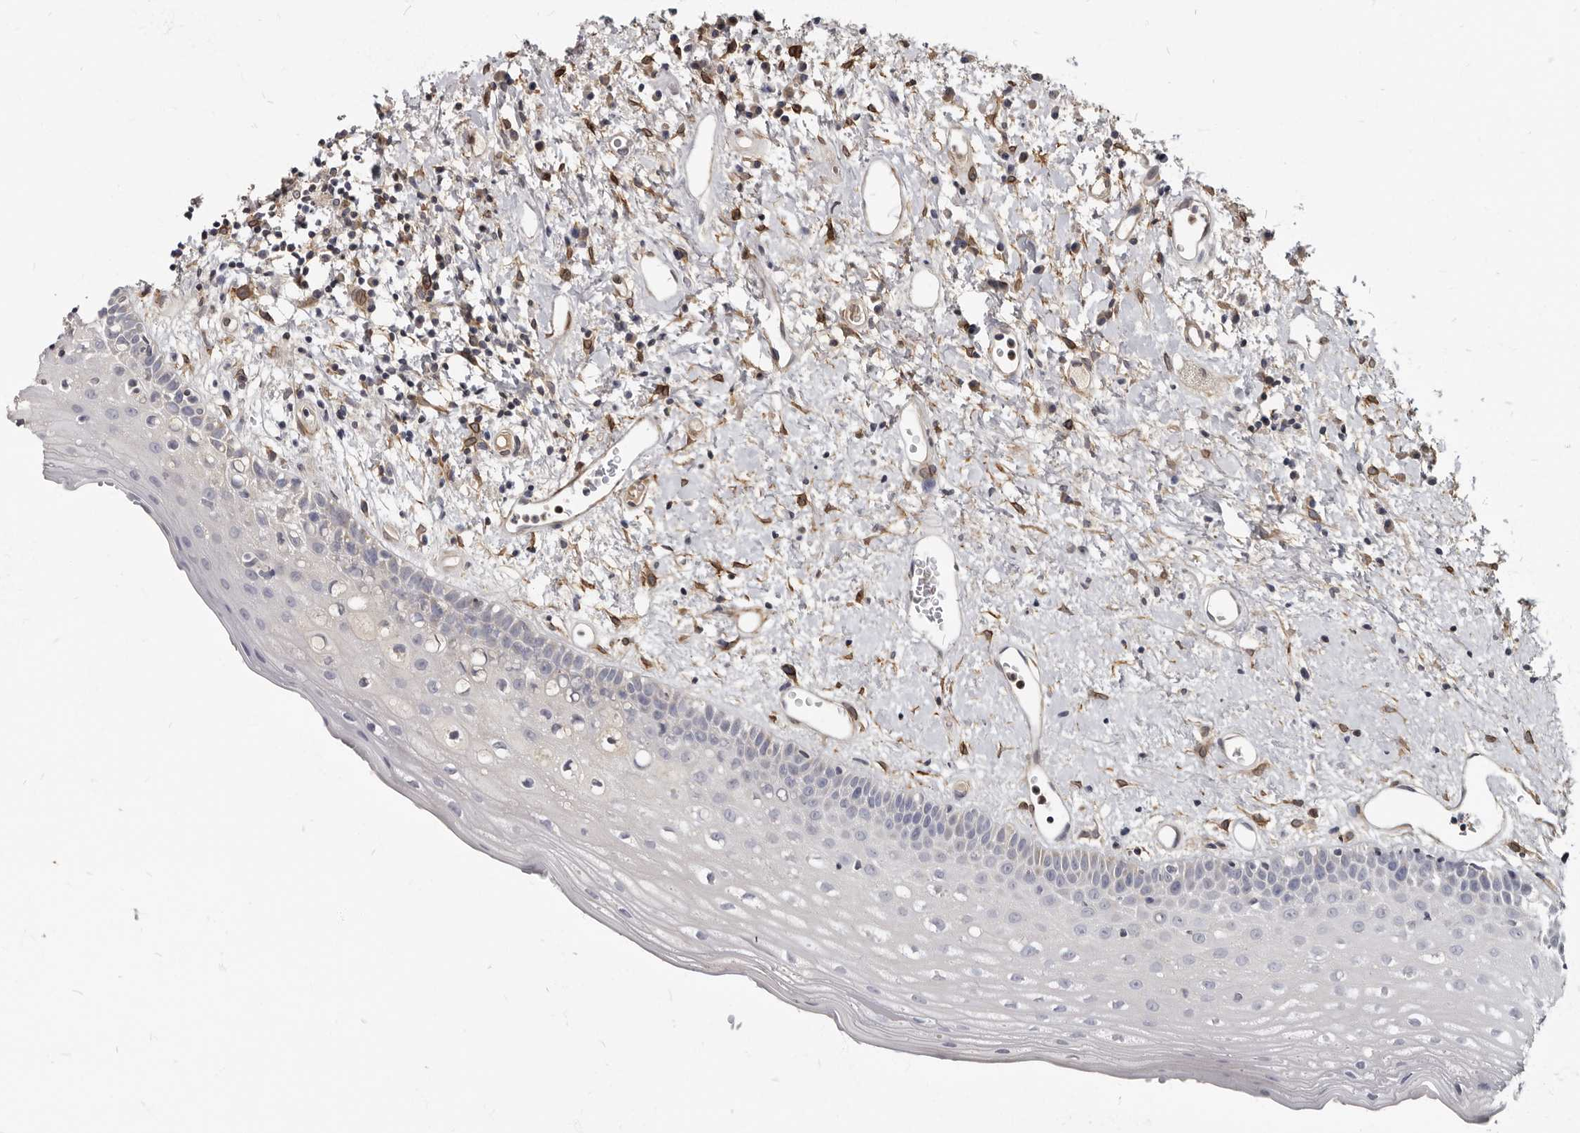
{"staining": {"intensity": "negative", "quantity": "none", "location": "none"}, "tissue": "oral mucosa", "cell_type": "Squamous epithelial cells", "image_type": "normal", "snomed": [{"axis": "morphology", "description": "Normal tissue, NOS"}, {"axis": "topography", "description": "Oral tissue"}], "caption": "Immunohistochemistry micrograph of benign oral mucosa stained for a protein (brown), which reveals no expression in squamous epithelial cells.", "gene": "MRGPRF", "patient": {"sex": "female", "age": 76}}